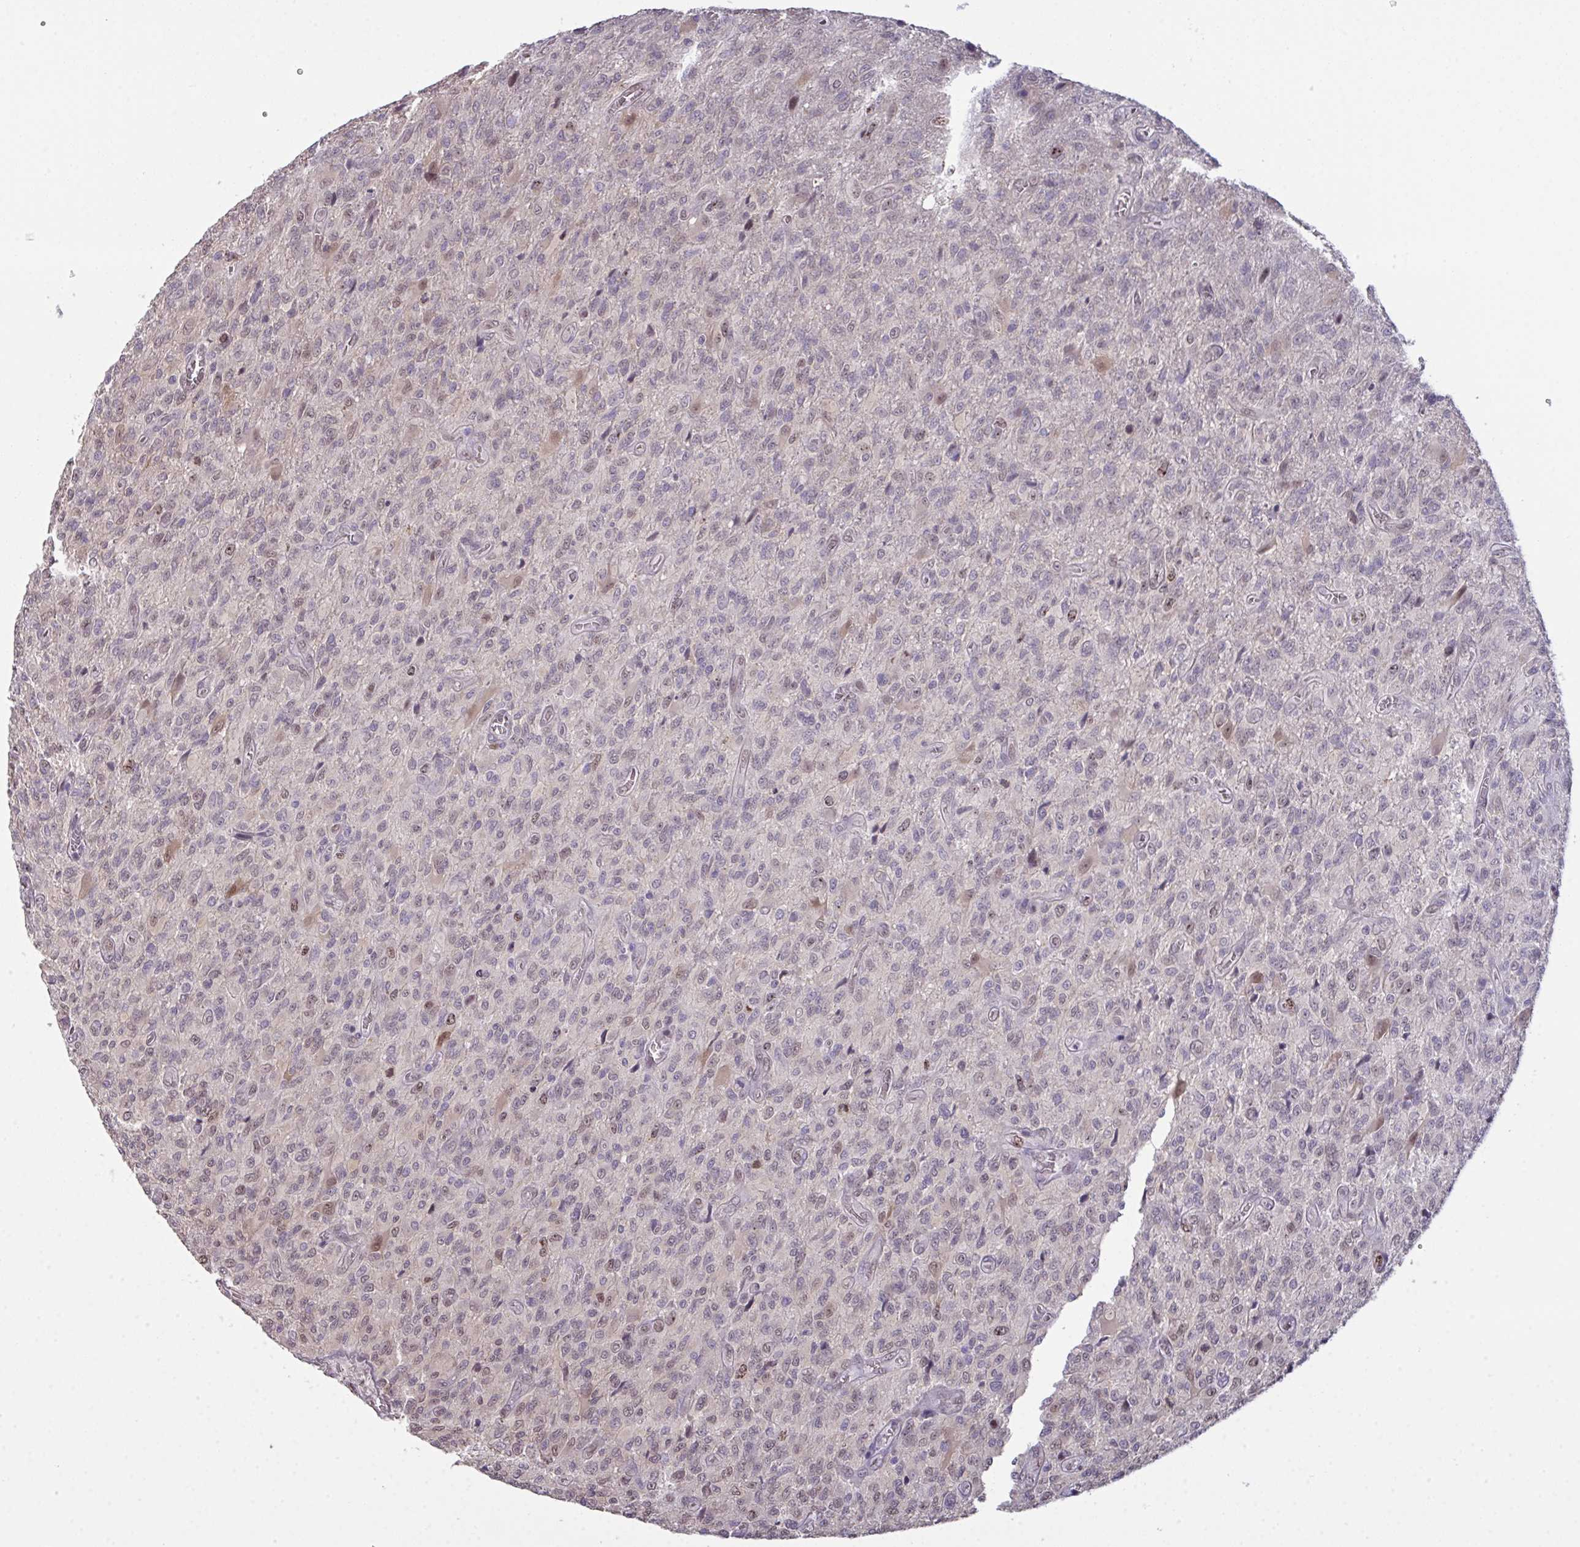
{"staining": {"intensity": "weak", "quantity": "25%-75%", "location": "nuclear"}, "tissue": "glioma", "cell_type": "Tumor cells", "image_type": "cancer", "snomed": [{"axis": "morphology", "description": "Glioma, malignant, High grade"}, {"axis": "topography", "description": "Brain"}], "caption": "The photomicrograph demonstrates immunohistochemical staining of malignant high-grade glioma. There is weak nuclear staining is present in approximately 25%-75% of tumor cells.", "gene": "SETD7", "patient": {"sex": "male", "age": 61}}